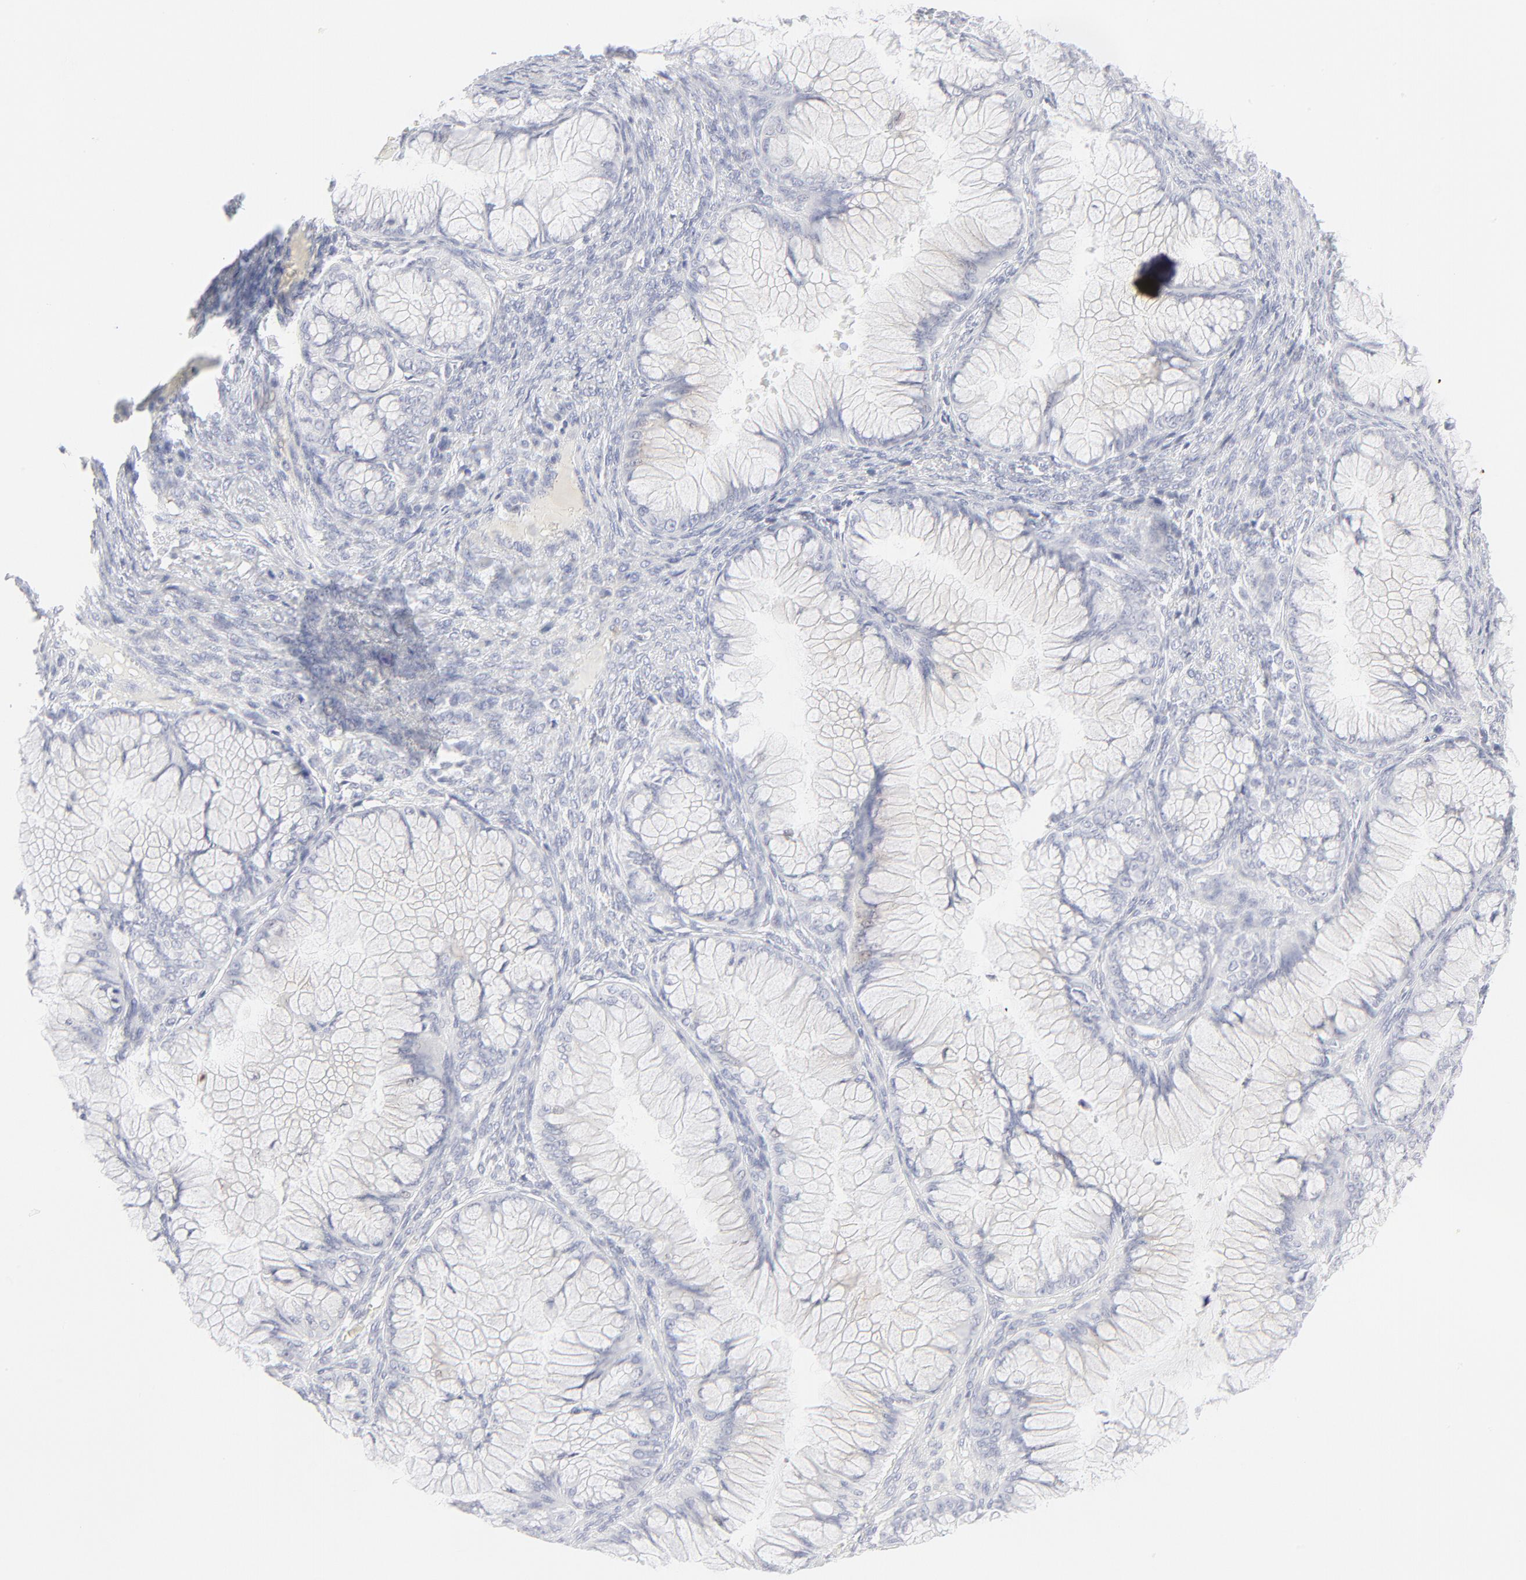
{"staining": {"intensity": "negative", "quantity": "none", "location": "none"}, "tissue": "ovarian cancer", "cell_type": "Tumor cells", "image_type": "cancer", "snomed": [{"axis": "morphology", "description": "Cystadenocarcinoma, mucinous, NOS"}, {"axis": "topography", "description": "Ovary"}], "caption": "Immunohistochemistry (IHC) of ovarian cancer (mucinous cystadenocarcinoma) reveals no staining in tumor cells.", "gene": "CCR7", "patient": {"sex": "female", "age": 63}}